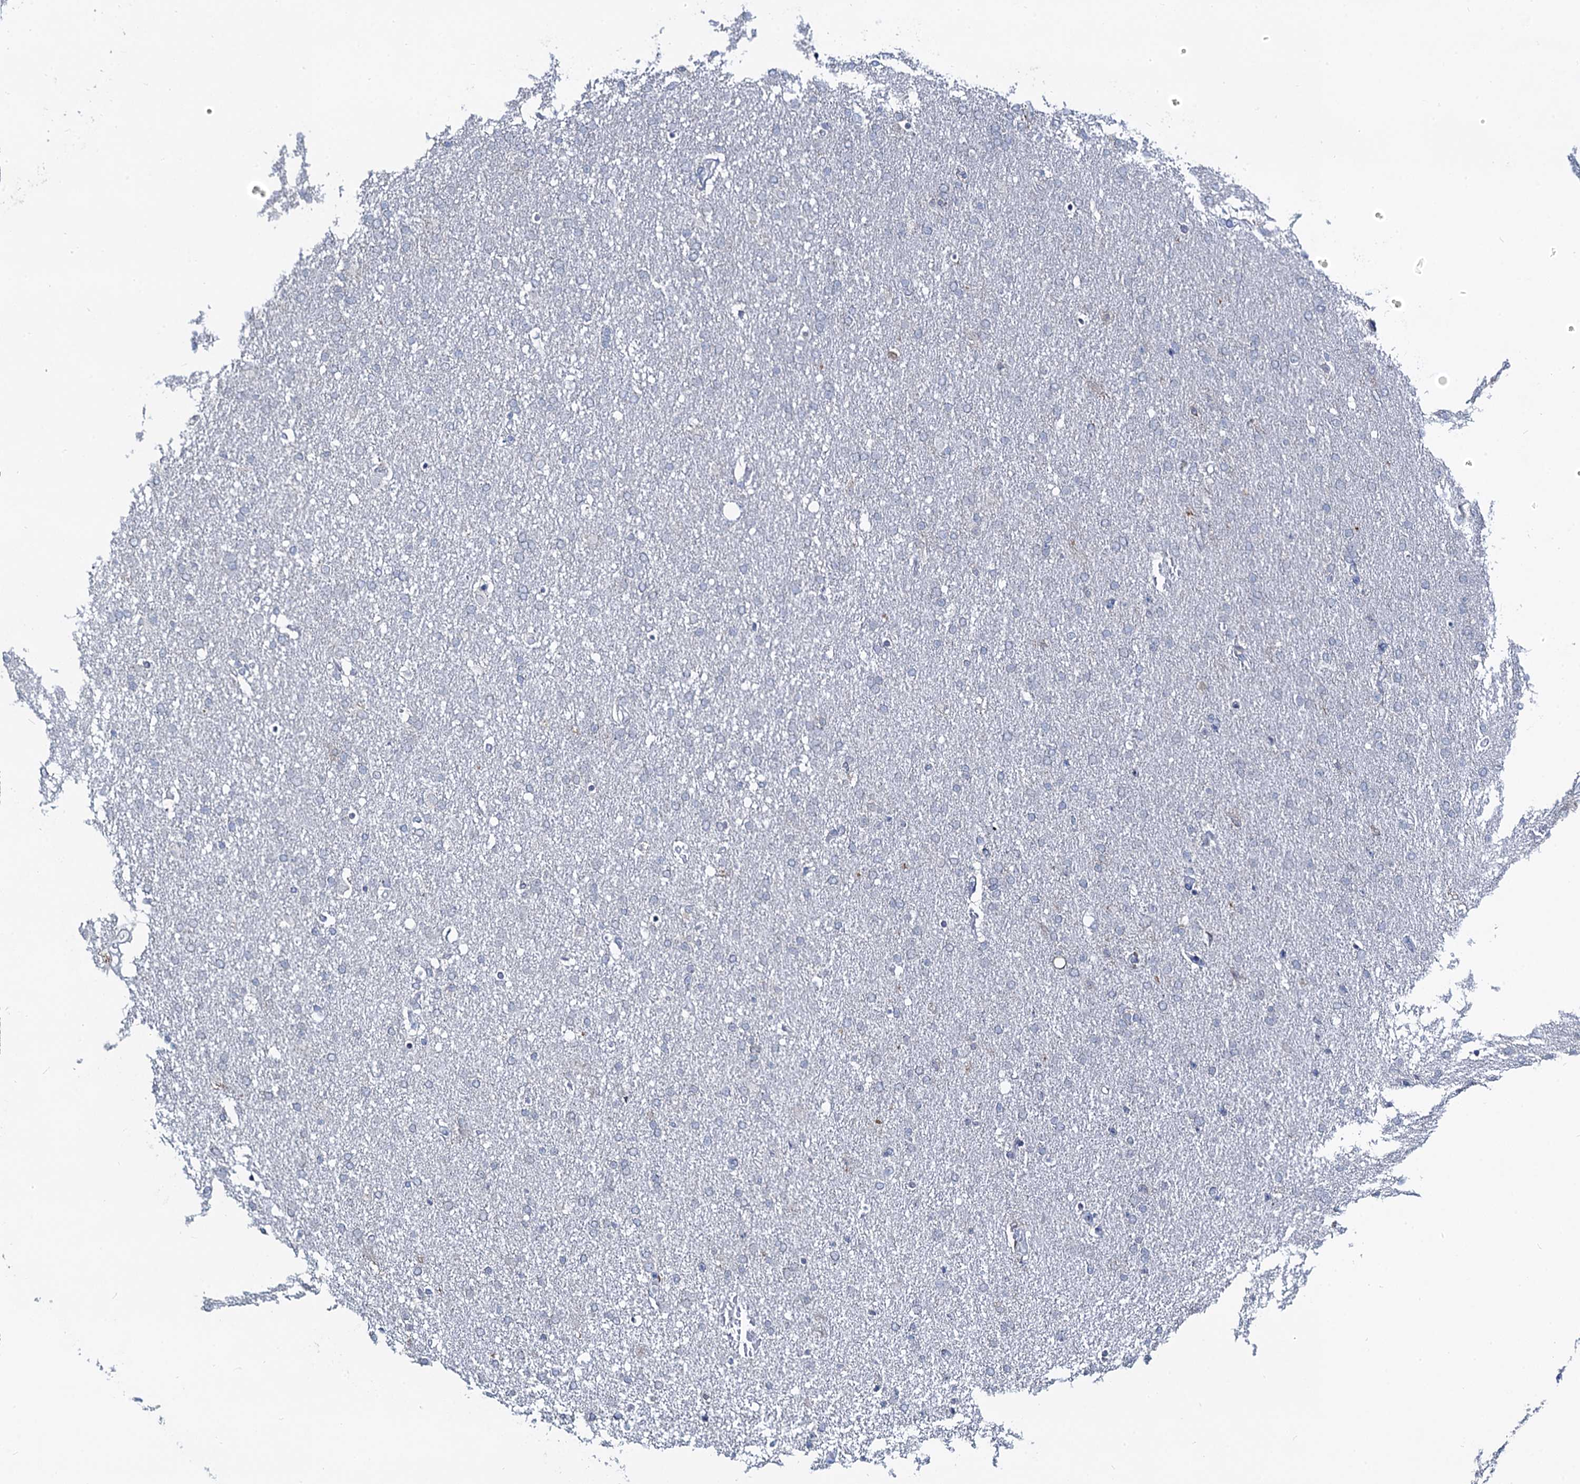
{"staining": {"intensity": "negative", "quantity": "none", "location": "none"}, "tissue": "glioma", "cell_type": "Tumor cells", "image_type": "cancer", "snomed": [{"axis": "morphology", "description": "Glioma, malignant, High grade"}, {"axis": "topography", "description": "Brain"}], "caption": "High magnification brightfield microscopy of malignant glioma (high-grade) stained with DAB (3,3'-diaminobenzidine) (brown) and counterstained with hematoxylin (blue): tumor cells show no significant expression.", "gene": "TOX3", "patient": {"sex": "male", "age": 72}}